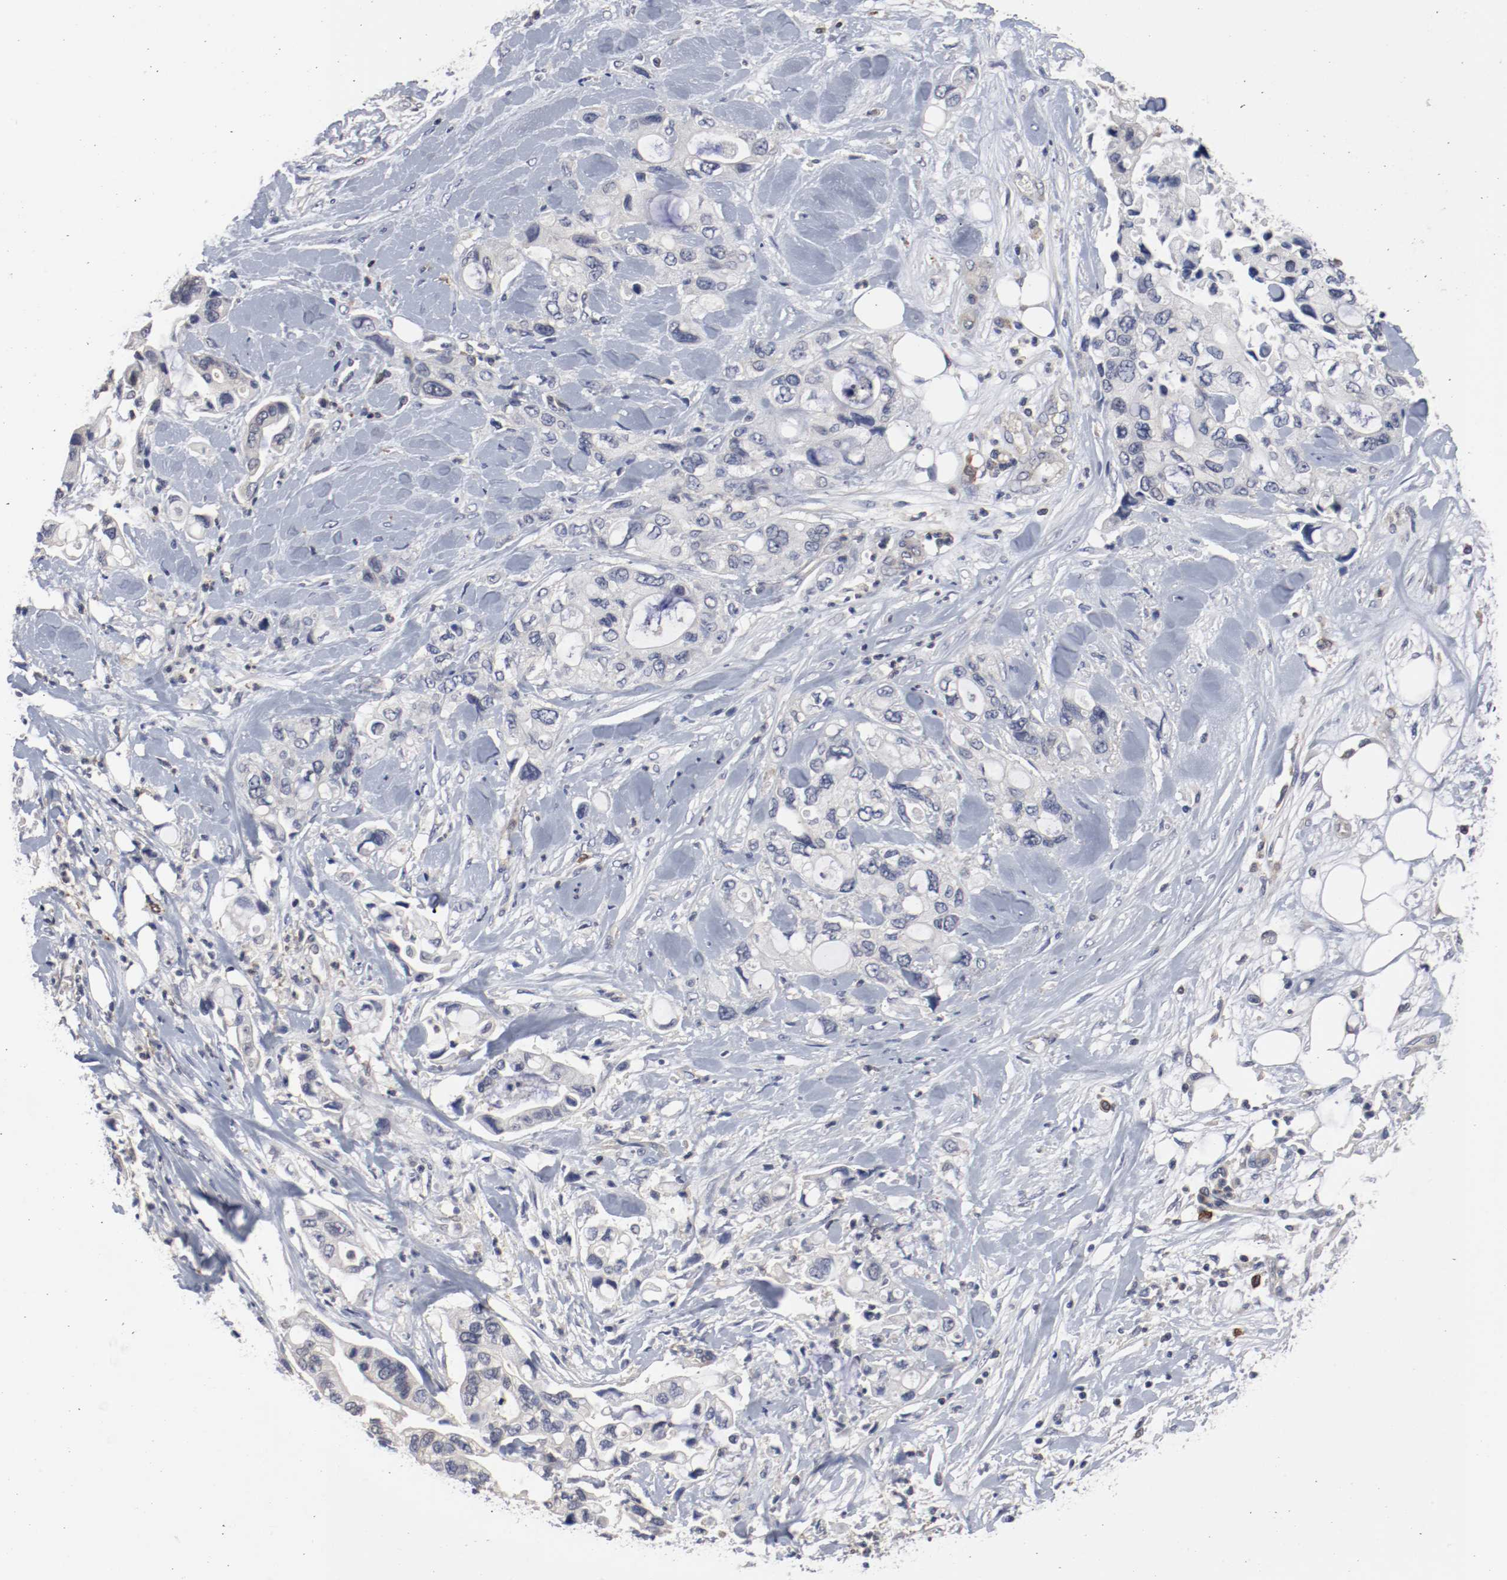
{"staining": {"intensity": "negative", "quantity": "none", "location": "none"}, "tissue": "pancreatic cancer", "cell_type": "Tumor cells", "image_type": "cancer", "snomed": [{"axis": "morphology", "description": "Adenocarcinoma, NOS"}, {"axis": "topography", "description": "Pancreas"}], "caption": "Tumor cells show no significant protein staining in pancreatic cancer (adenocarcinoma). The staining is performed using DAB (3,3'-diaminobenzidine) brown chromogen with nuclei counter-stained in using hematoxylin.", "gene": "CBL", "patient": {"sex": "male", "age": 70}}